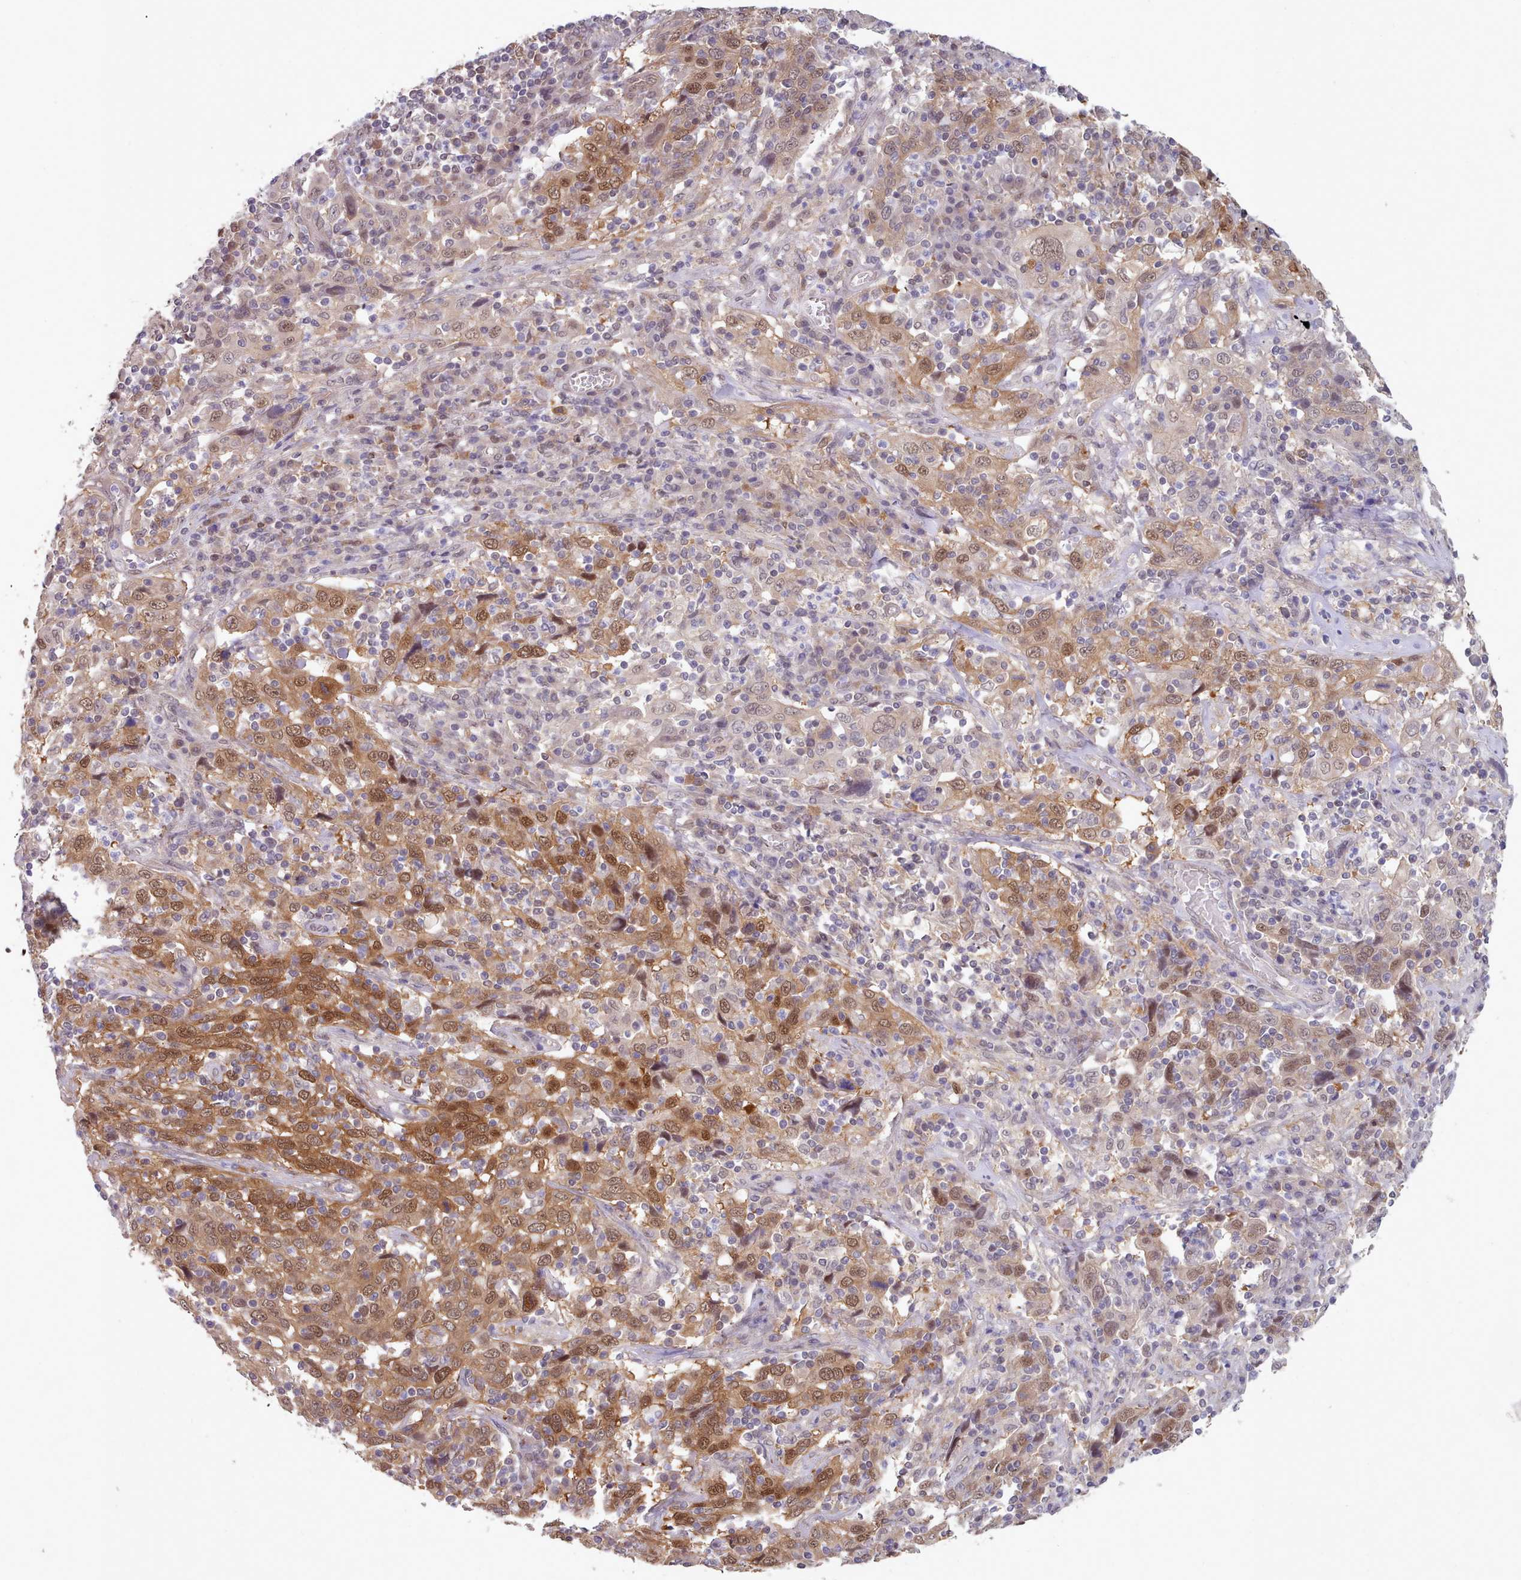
{"staining": {"intensity": "moderate", "quantity": ">75%", "location": "cytoplasmic/membranous,nuclear"}, "tissue": "cervical cancer", "cell_type": "Tumor cells", "image_type": "cancer", "snomed": [{"axis": "morphology", "description": "Squamous cell carcinoma, NOS"}, {"axis": "topography", "description": "Cervix"}], "caption": "Cervical squamous cell carcinoma stained with DAB (3,3'-diaminobenzidine) immunohistochemistry (IHC) reveals medium levels of moderate cytoplasmic/membranous and nuclear staining in approximately >75% of tumor cells. Nuclei are stained in blue.", "gene": "CES3", "patient": {"sex": "female", "age": 46}}